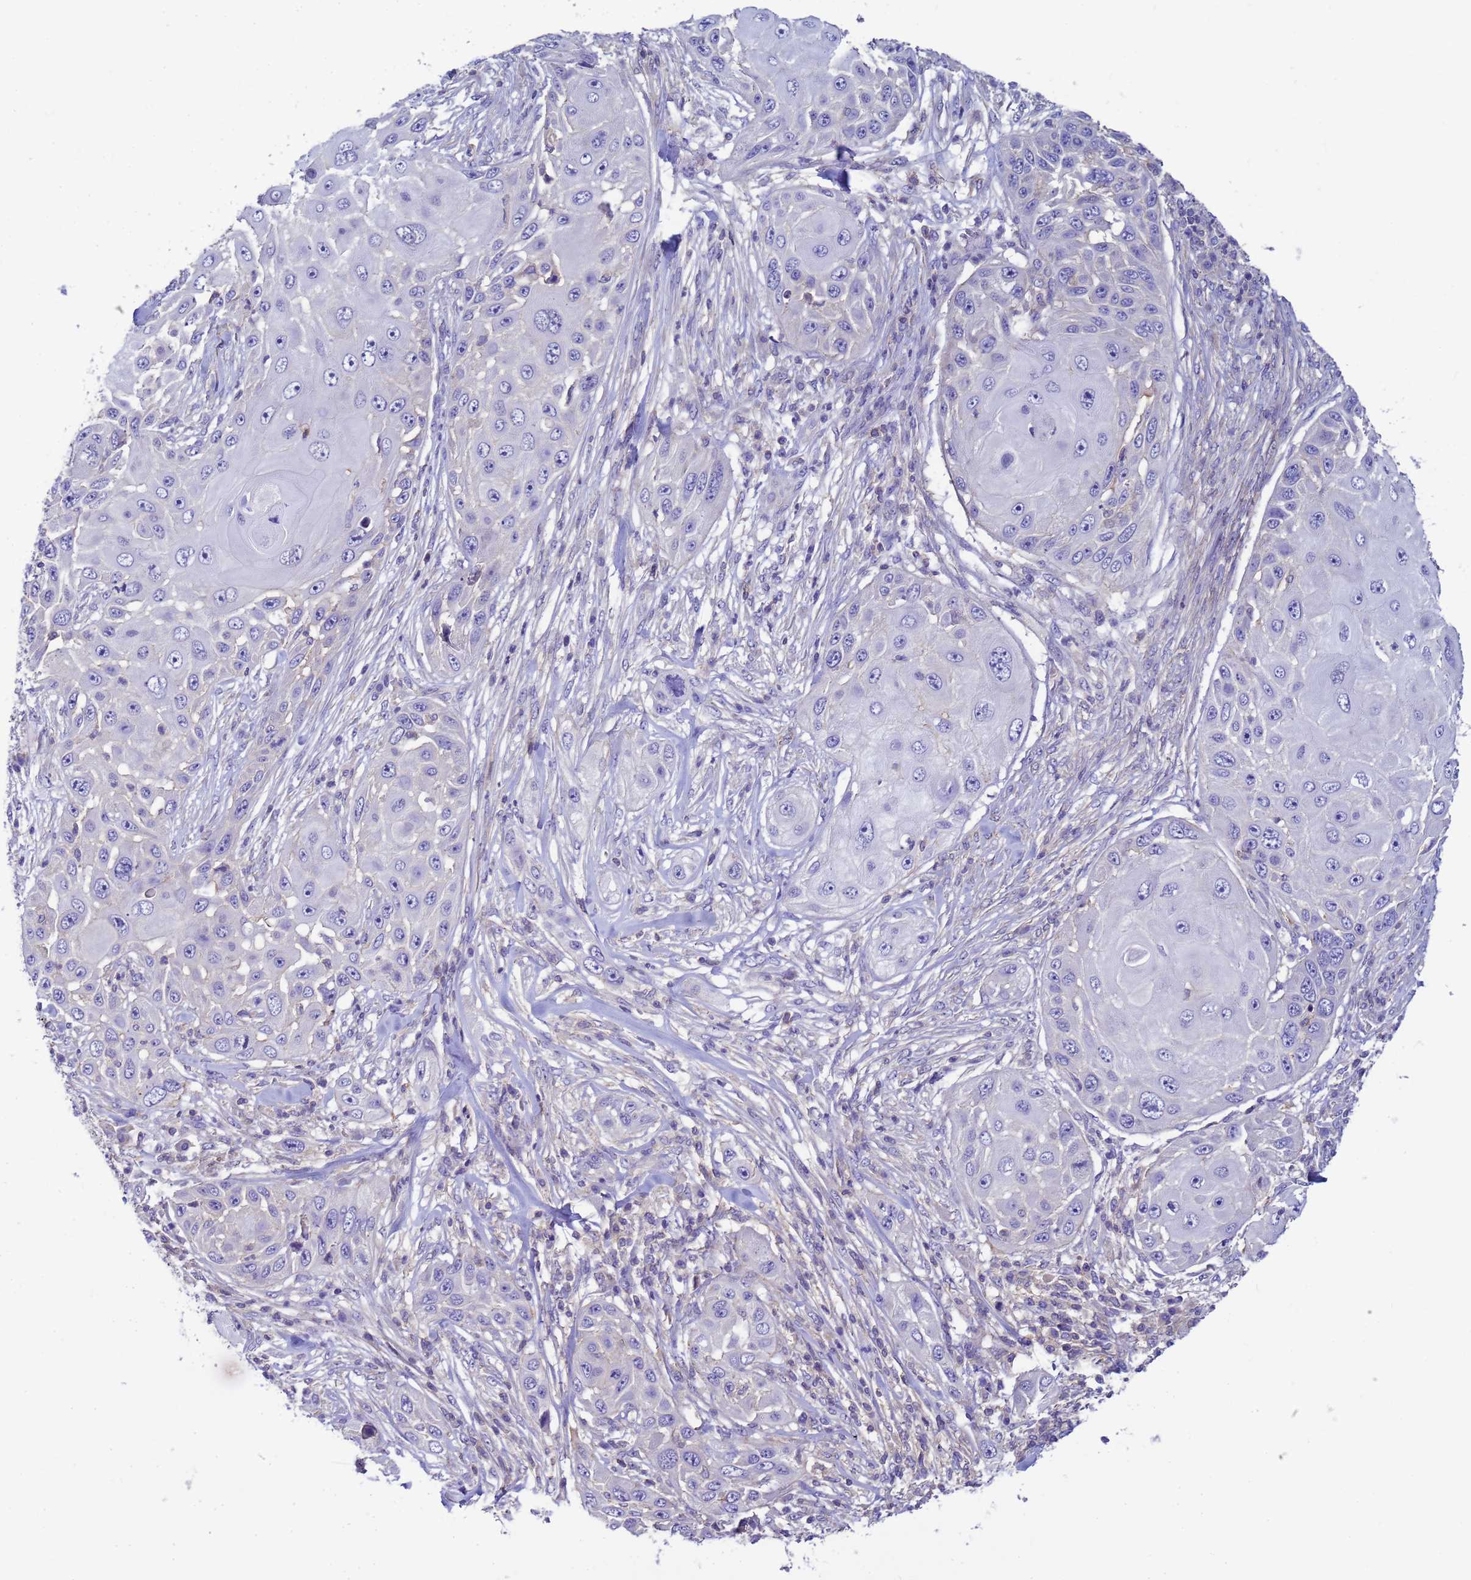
{"staining": {"intensity": "negative", "quantity": "none", "location": "none"}, "tissue": "skin cancer", "cell_type": "Tumor cells", "image_type": "cancer", "snomed": [{"axis": "morphology", "description": "Squamous cell carcinoma, NOS"}, {"axis": "topography", "description": "Skin"}], "caption": "The immunohistochemistry histopathology image has no significant staining in tumor cells of skin cancer (squamous cell carcinoma) tissue.", "gene": "KLHL13", "patient": {"sex": "female", "age": 44}}